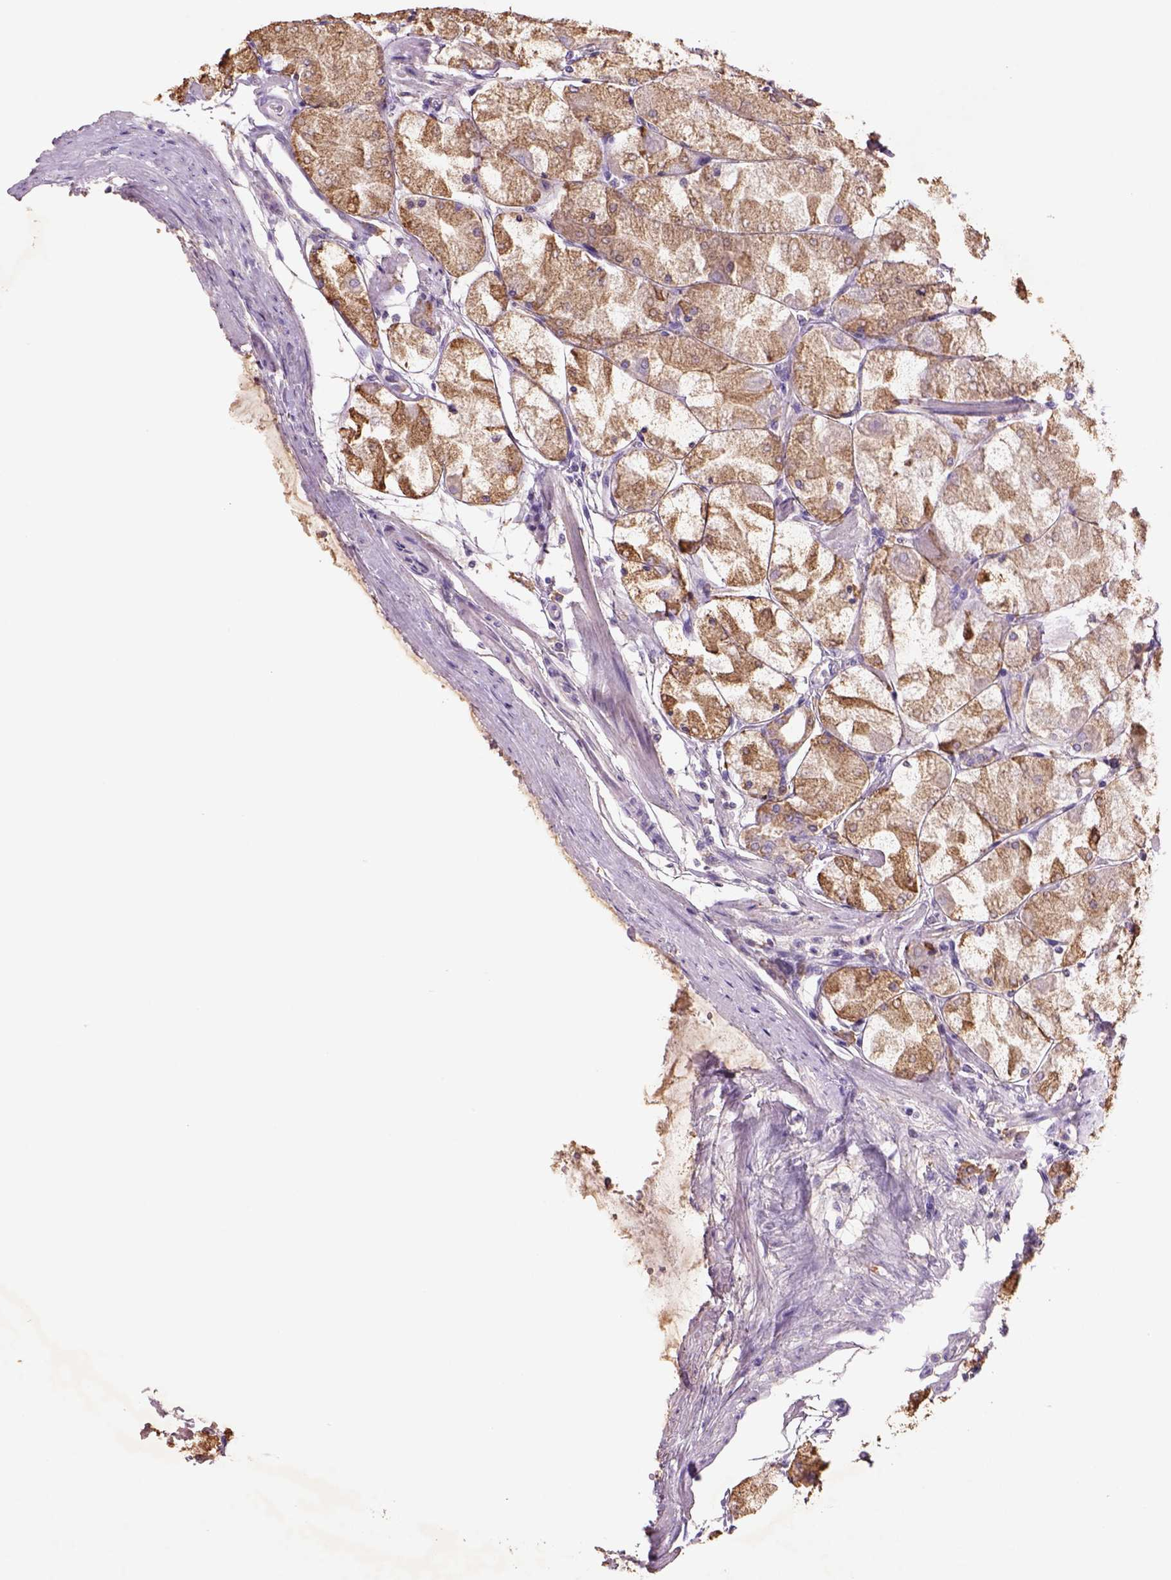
{"staining": {"intensity": "moderate", "quantity": ">75%", "location": "cytoplasmic/membranous"}, "tissue": "stomach", "cell_type": "Glandular cells", "image_type": "normal", "snomed": [{"axis": "morphology", "description": "Normal tissue, NOS"}, {"axis": "topography", "description": "Stomach, upper"}], "caption": "Protein analysis of benign stomach displays moderate cytoplasmic/membranous positivity in about >75% of glandular cells.", "gene": "NAALAD2", "patient": {"sex": "male", "age": 60}}